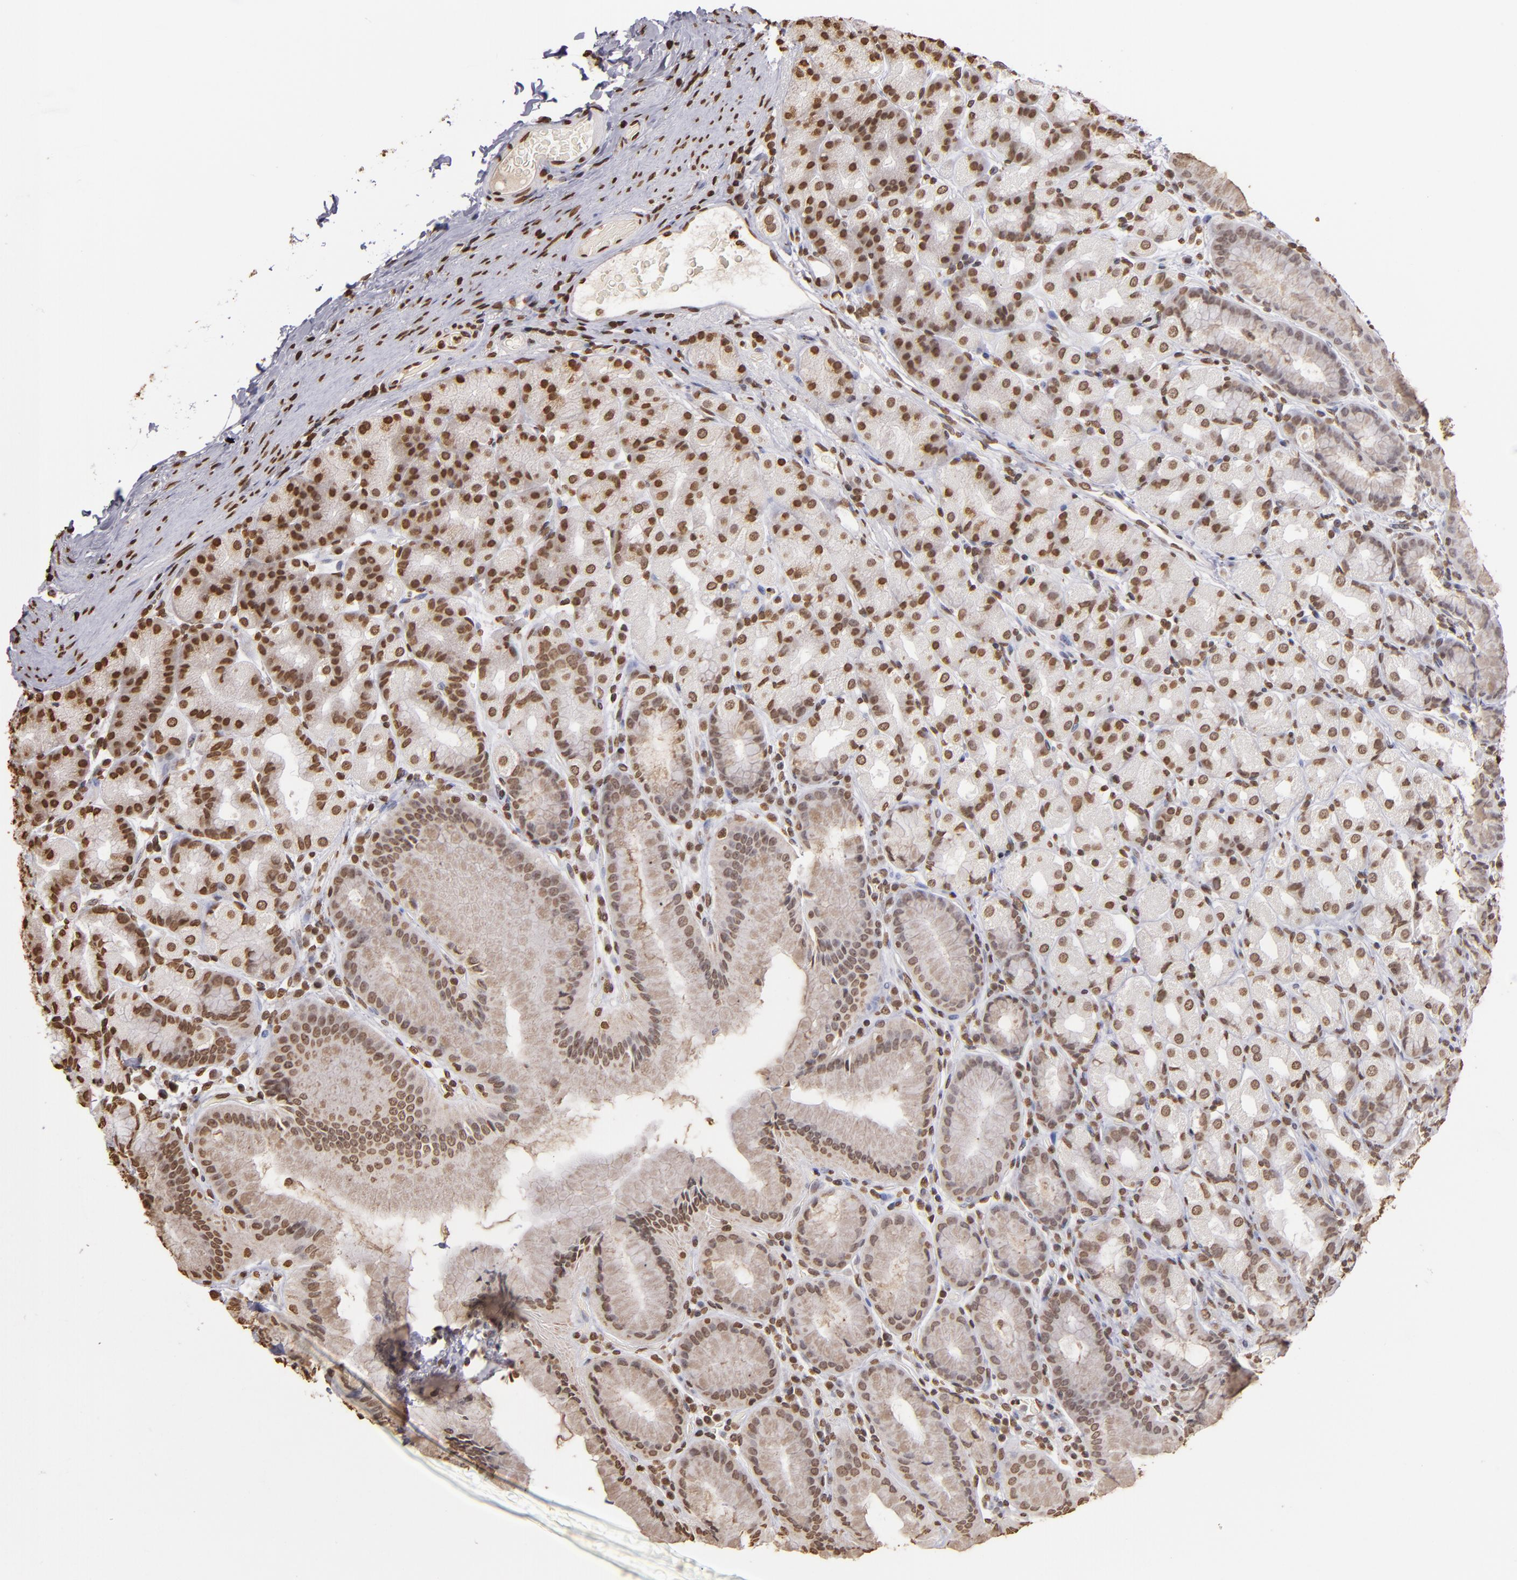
{"staining": {"intensity": "moderate", "quantity": ">75%", "location": "nuclear"}, "tissue": "stomach", "cell_type": "Glandular cells", "image_type": "normal", "snomed": [{"axis": "morphology", "description": "Normal tissue, NOS"}, {"axis": "topography", "description": "Stomach, upper"}], "caption": "Protein staining reveals moderate nuclear staining in about >75% of glandular cells in normal stomach.", "gene": "LBX1", "patient": {"sex": "male", "age": 68}}